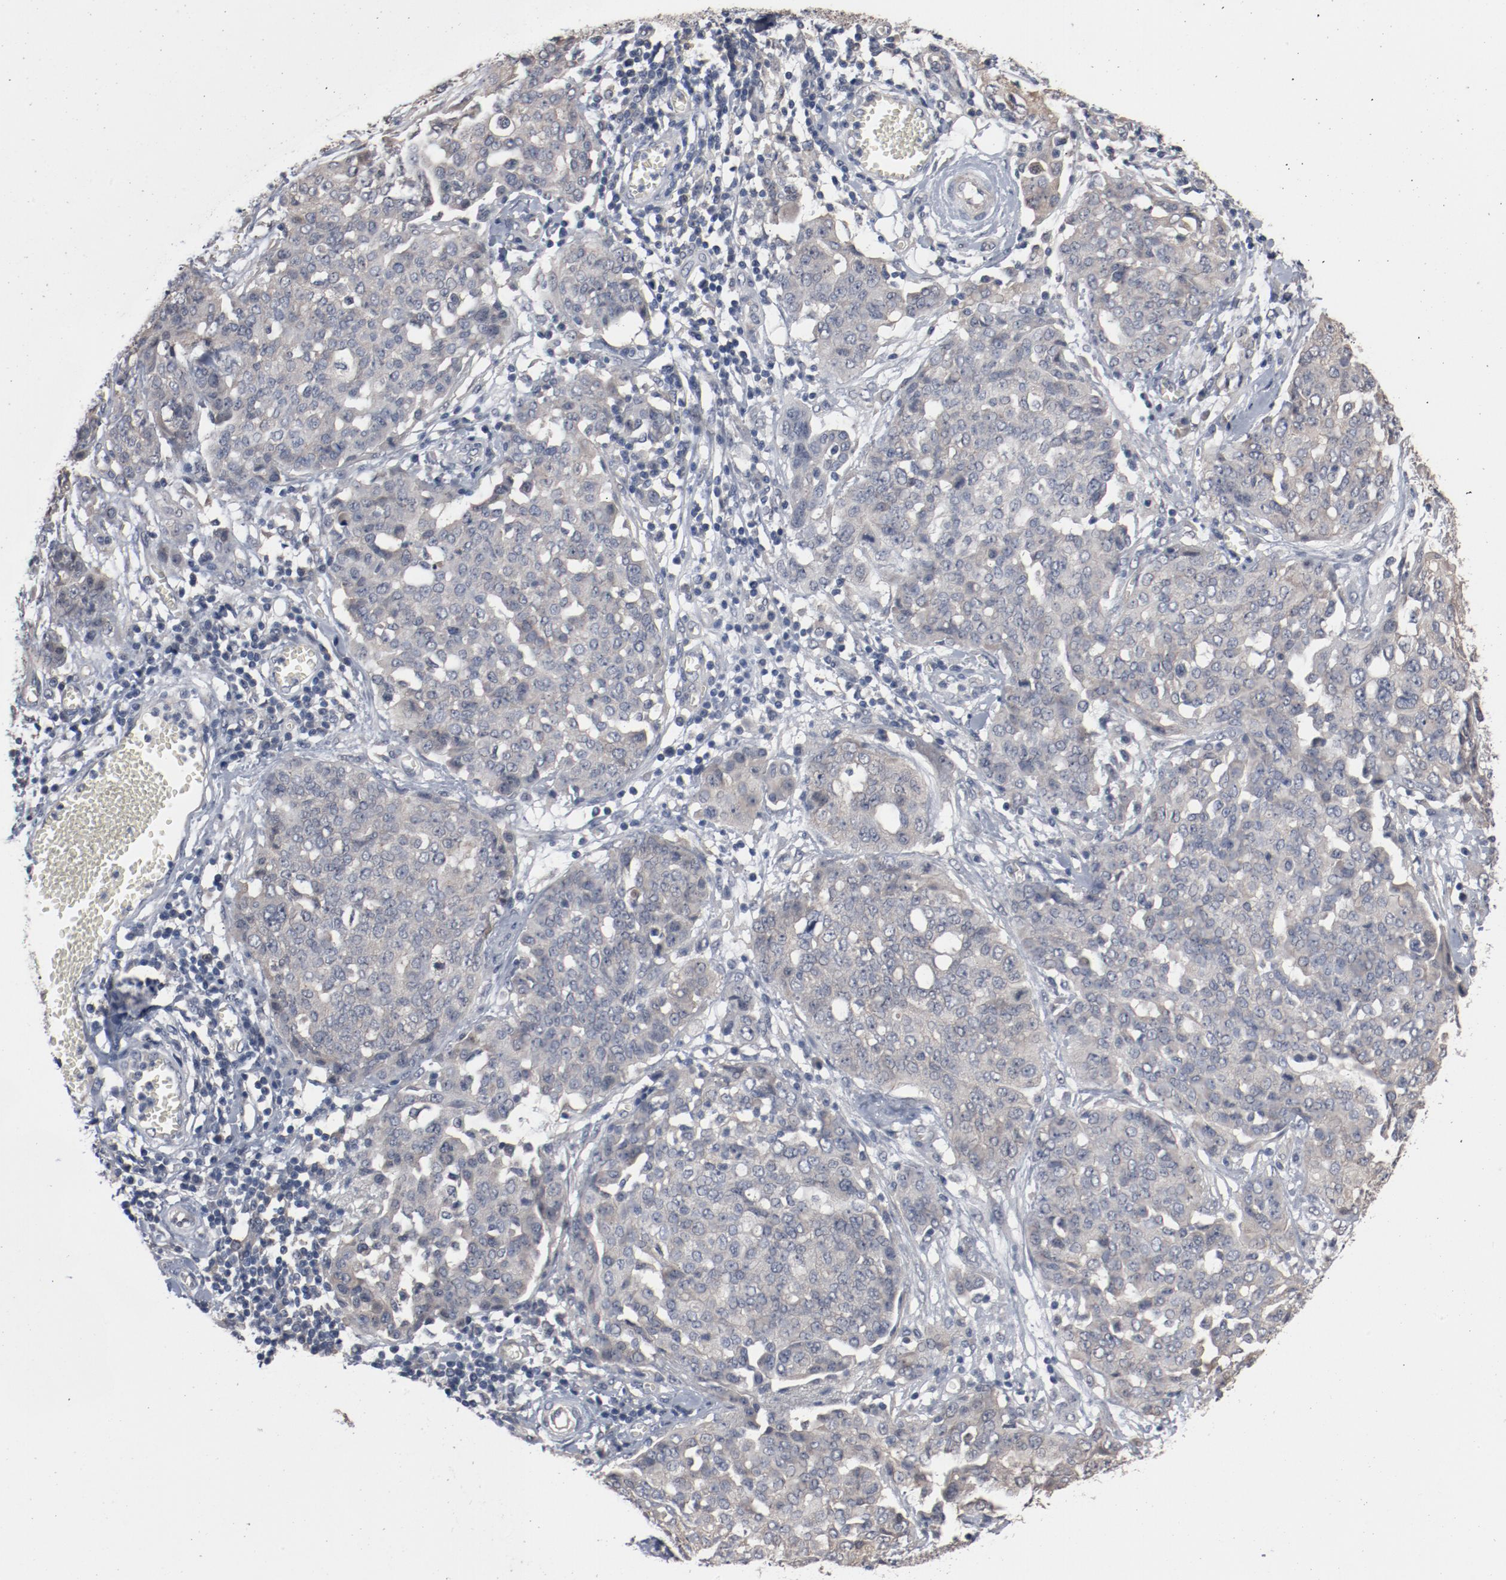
{"staining": {"intensity": "weak", "quantity": ">75%", "location": "cytoplasmic/membranous"}, "tissue": "ovarian cancer", "cell_type": "Tumor cells", "image_type": "cancer", "snomed": [{"axis": "morphology", "description": "Cystadenocarcinoma, serous, NOS"}, {"axis": "topography", "description": "Soft tissue"}, {"axis": "topography", "description": "Ovary"}], "caption": "Protein expression analysis of human ovarian serous cystadenocarcinoma reveals weak cytoplasmic/membranous staining in about >75% of tumor cells. (Stains: DAB in brown, nuclei in blue, Microscopy: brightfield microscopy at high magnification).", "gene": "DNAL4", "patient": {"sex": "female", "age": 57}}